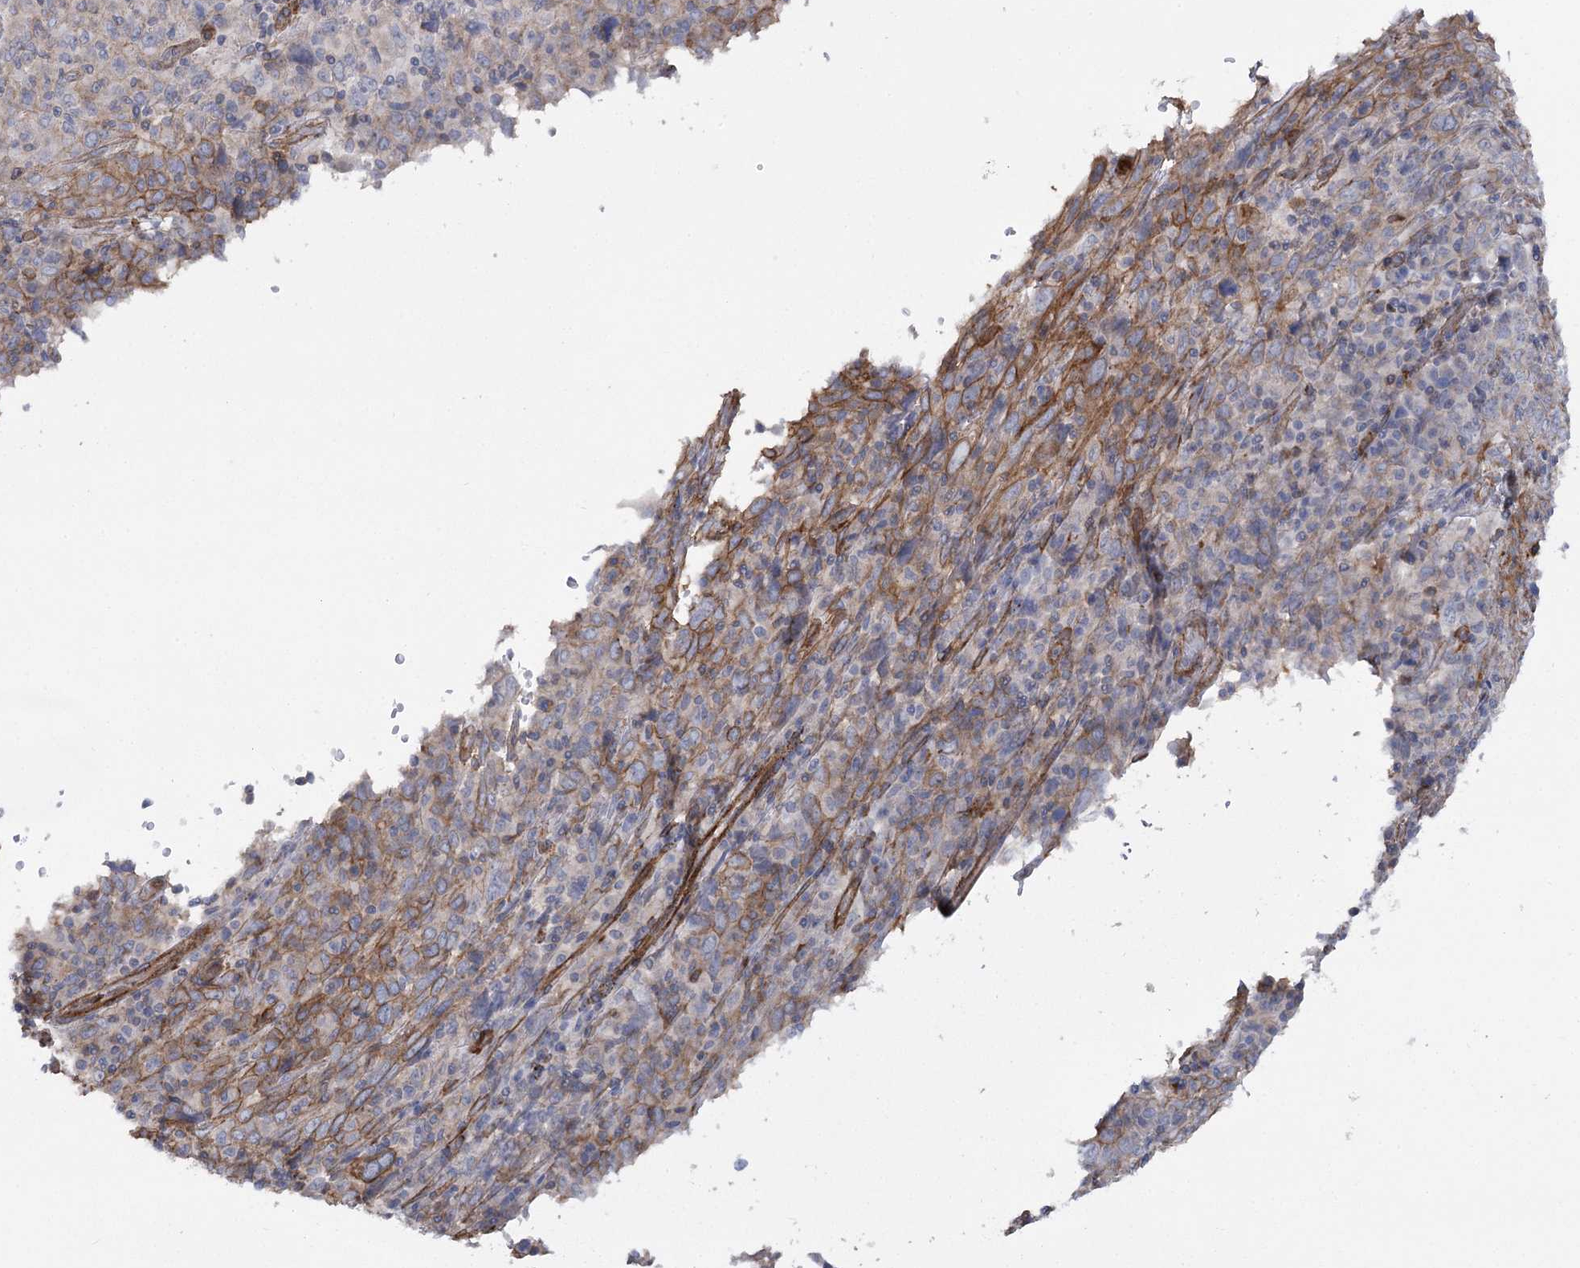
{"staining": {"intensity": "negative", "quantity": "none", "location": "none"}, "tissue": "cervical cancer", "cell_type": "Tumor cells", "image_type": "cancer", "snomed": [{"axis": "morphology", "description": "Squamous cell carcinoma, NOS"}, {"axis": "topography", "description": "Cervix"}], "caption": "Histopathology image shows no protein positivity in tumor cells of squamous cell carcinoma (cervical) tissue. Nuclei are stained in blue.", "gene": "SYNPO2", "patient": {"sex": "female", "age": 46}}